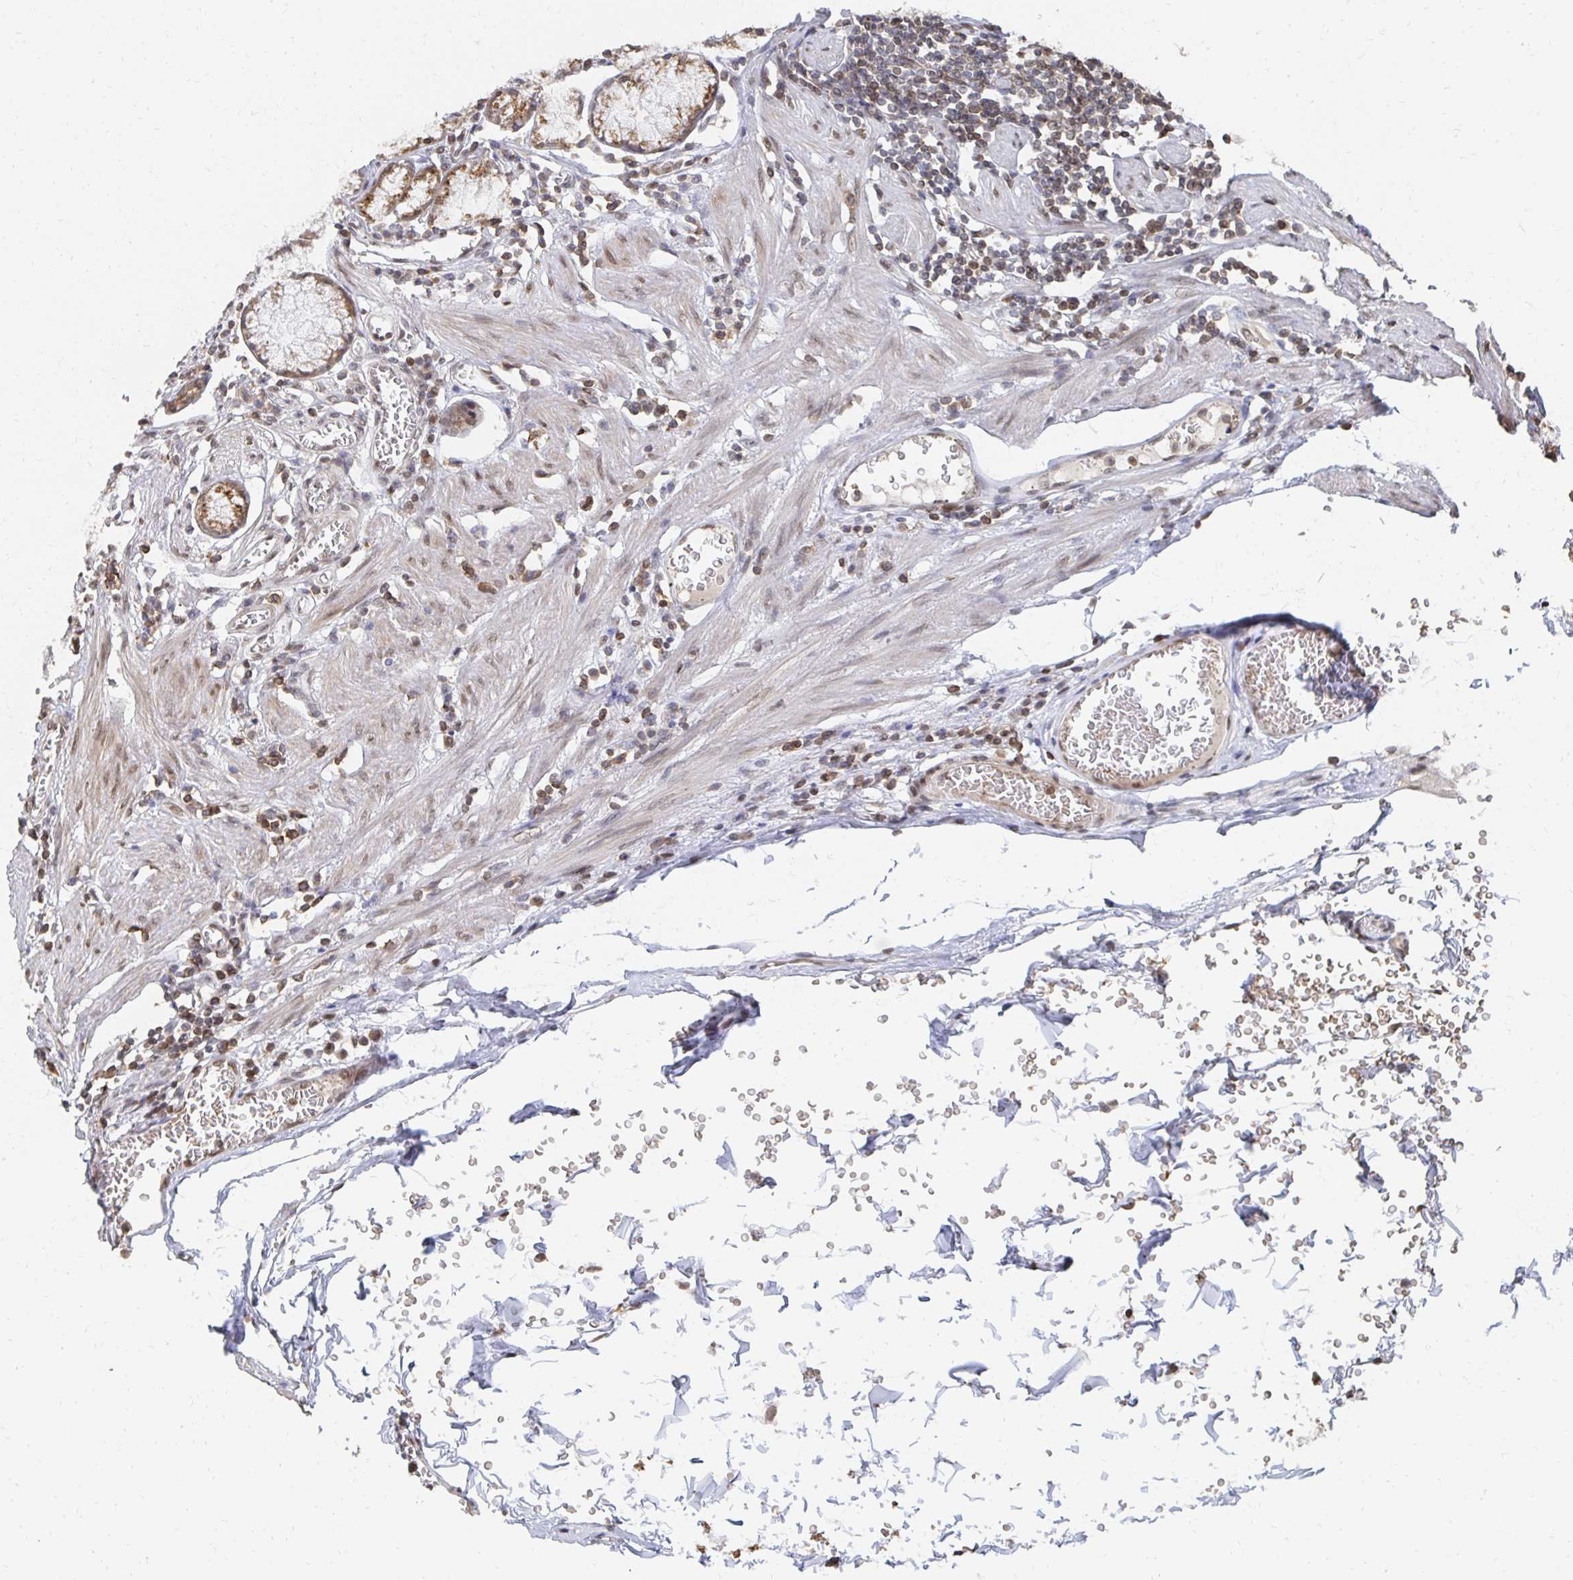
{"staining": {"intensity": "moderate", "quantity": "25%-75%", "location": "nuclear"}, "tissue": "stomach", "cell_type": "Glandular cells", "image_type": "normal", "snomed": [{"axis": "morphology", "description": "Normal tissue, NOS"}, {"axis": "topography", "description": "Stomach"}], "caption": "IHC (DAB (3,3'-diaminobenzidine)) staining of unremarkable human stomach displays moderate nuclear protein staining in approximately 25%-75% of glandular cells. The protein is shown in brown color, while the nuclei are stained blue.", "gene": "GTF3C6", "patient": {"sex": "male", "age": 55}}